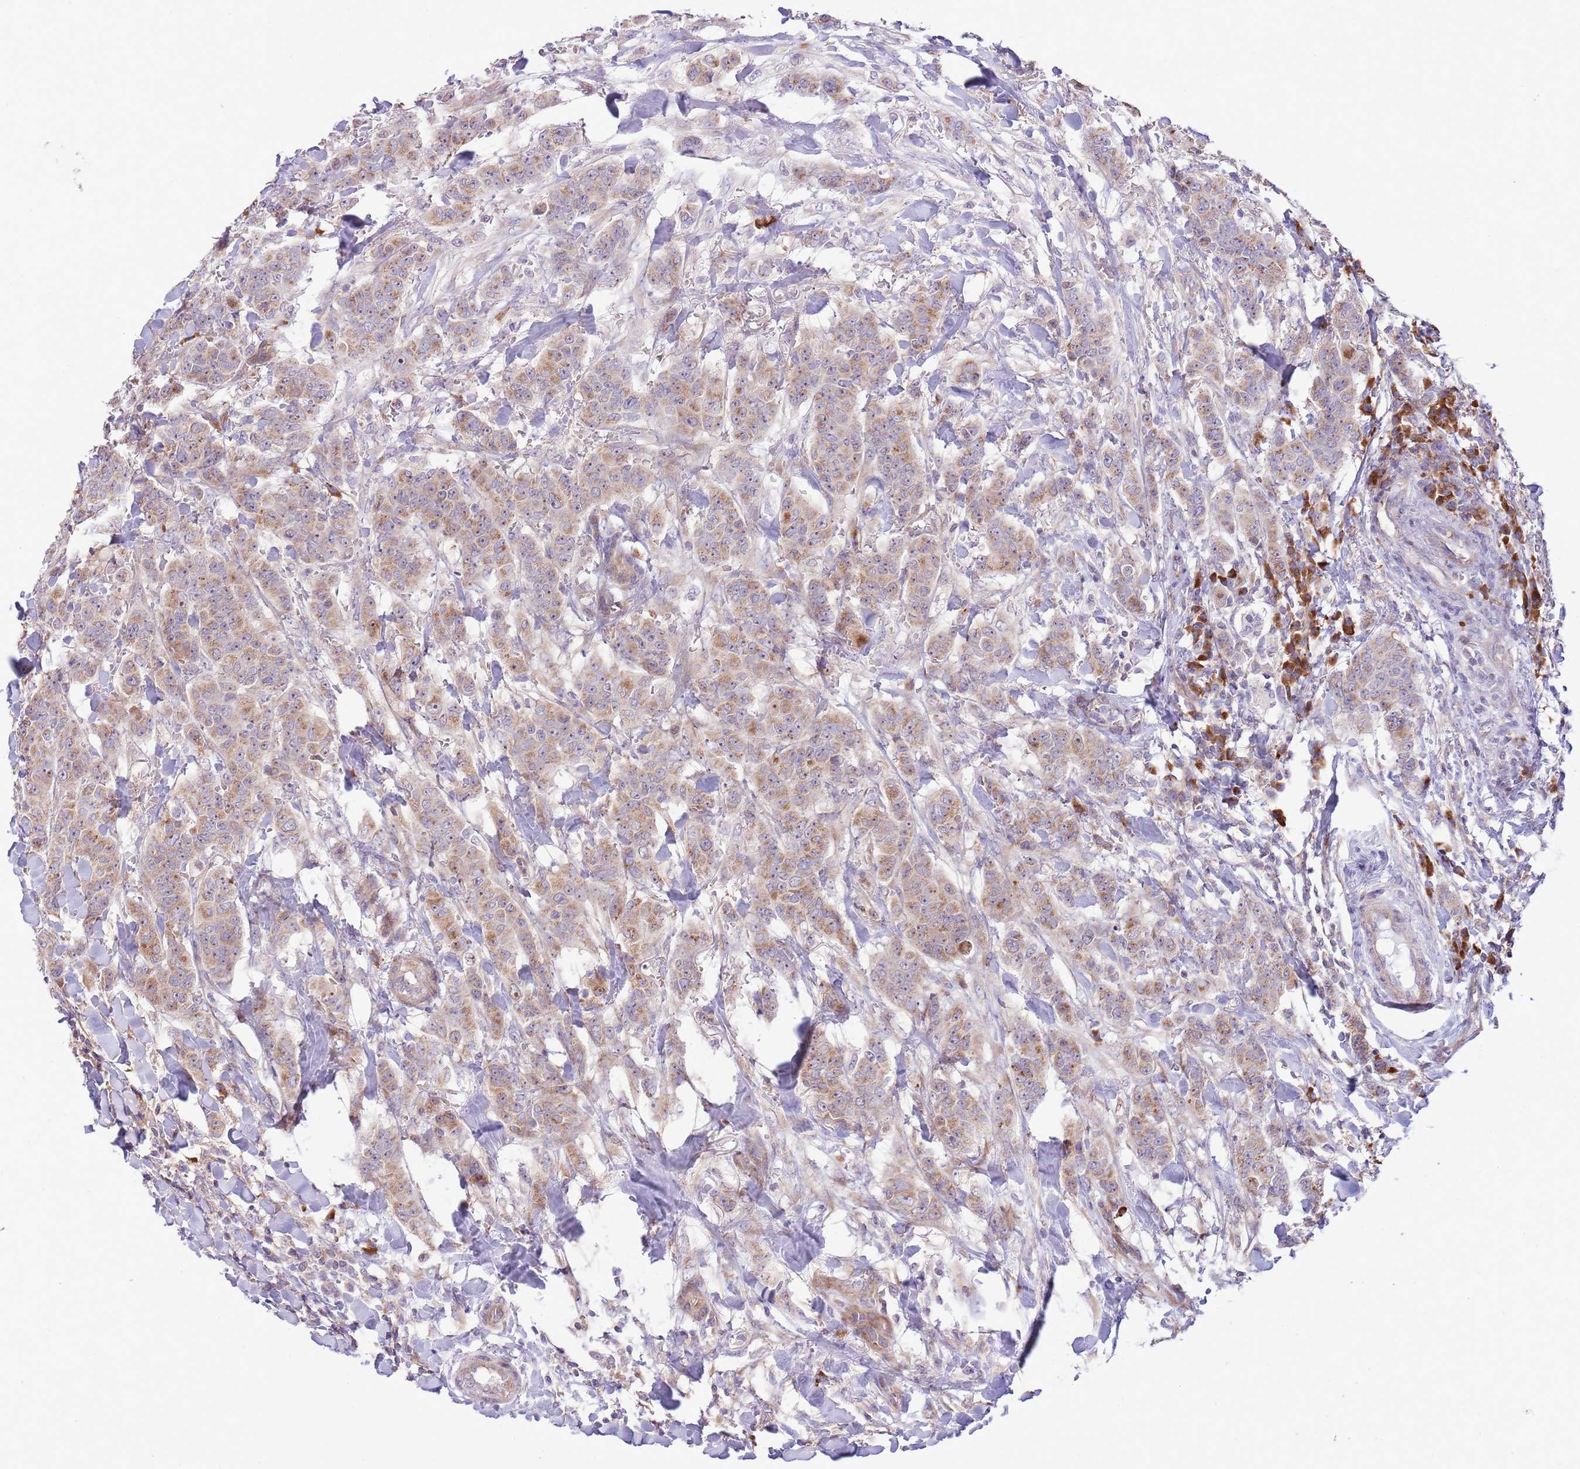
{"staining": {"intensity": "moderate", "quantity": ">75%", "location": "cytoplasmic/membranous"}, "tissue": "breast cancer", "cell_type": "Tumor cells", "image_type": "cancer", "snomed": [{"axis": "morphology", "description": "Duct carcinoma"}, {"axis": "topography", "description": "Breast"}], "caption": "Protein expression analysis of infiltrating ductal carcinoma (breast) reveals moderate cytoplasmic/membranous expression in approximately >75% of tumor cells.", "gene": "DAND5", "patient": {"sex": "female", "age": 40}}